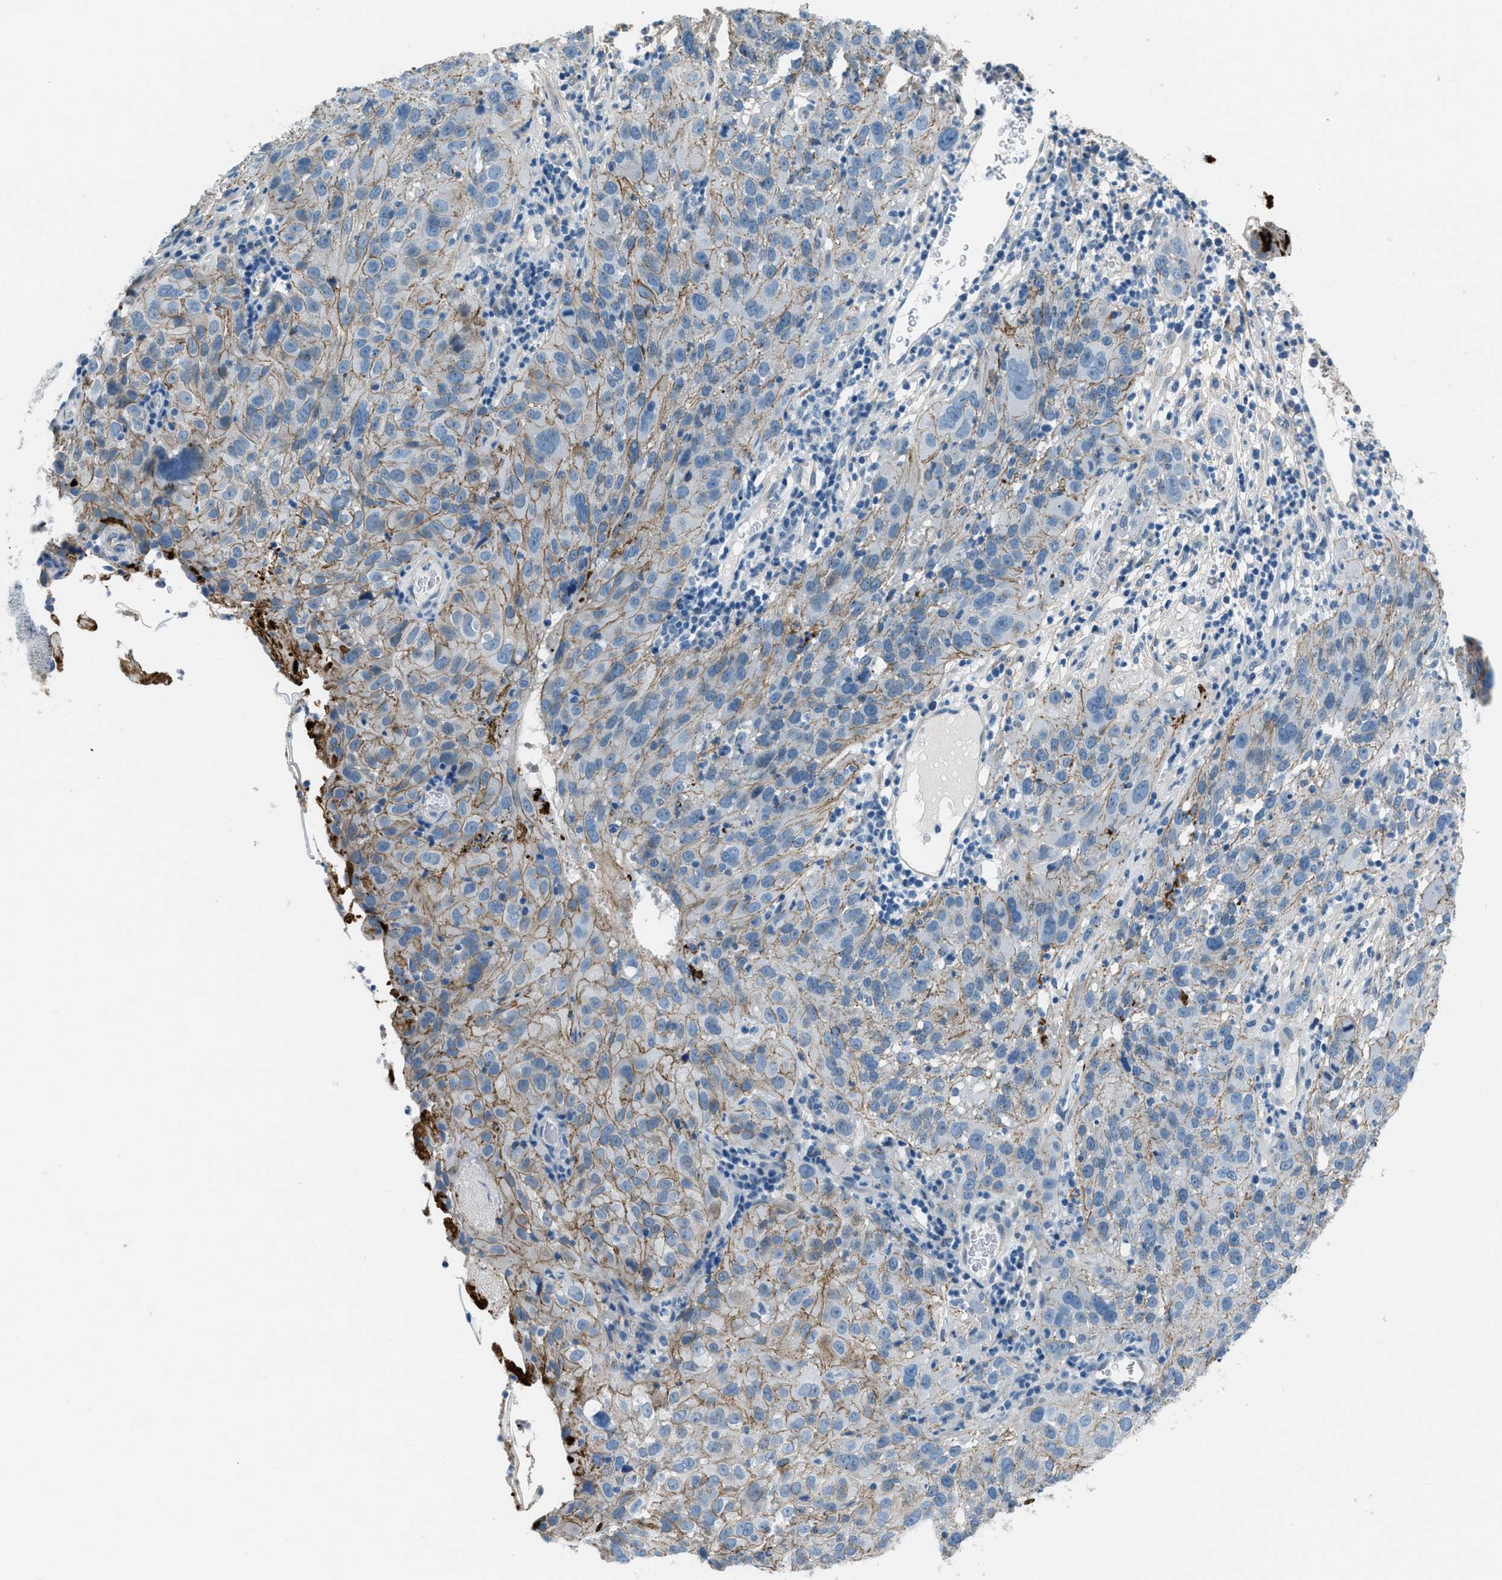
{"staining": {"intensity": "negative", "quantity": "none", "location": "none"}, "tissue": "cervical cancer", "cell_type": "Tumor cells", "image_type": "cancer", "snomed": [{"axis": "morphology", "description": "Squamous cell carcinoma, NOS"}, {"axis": "topography", "description": "Cervix"}], "caption": "This is an IHC photomicrograph of human squamous cell carcinoma (cervical). There is no positivity in tumor cells.", "gene": "FBN1", "patient": {"sex": "female", "age": 32}}